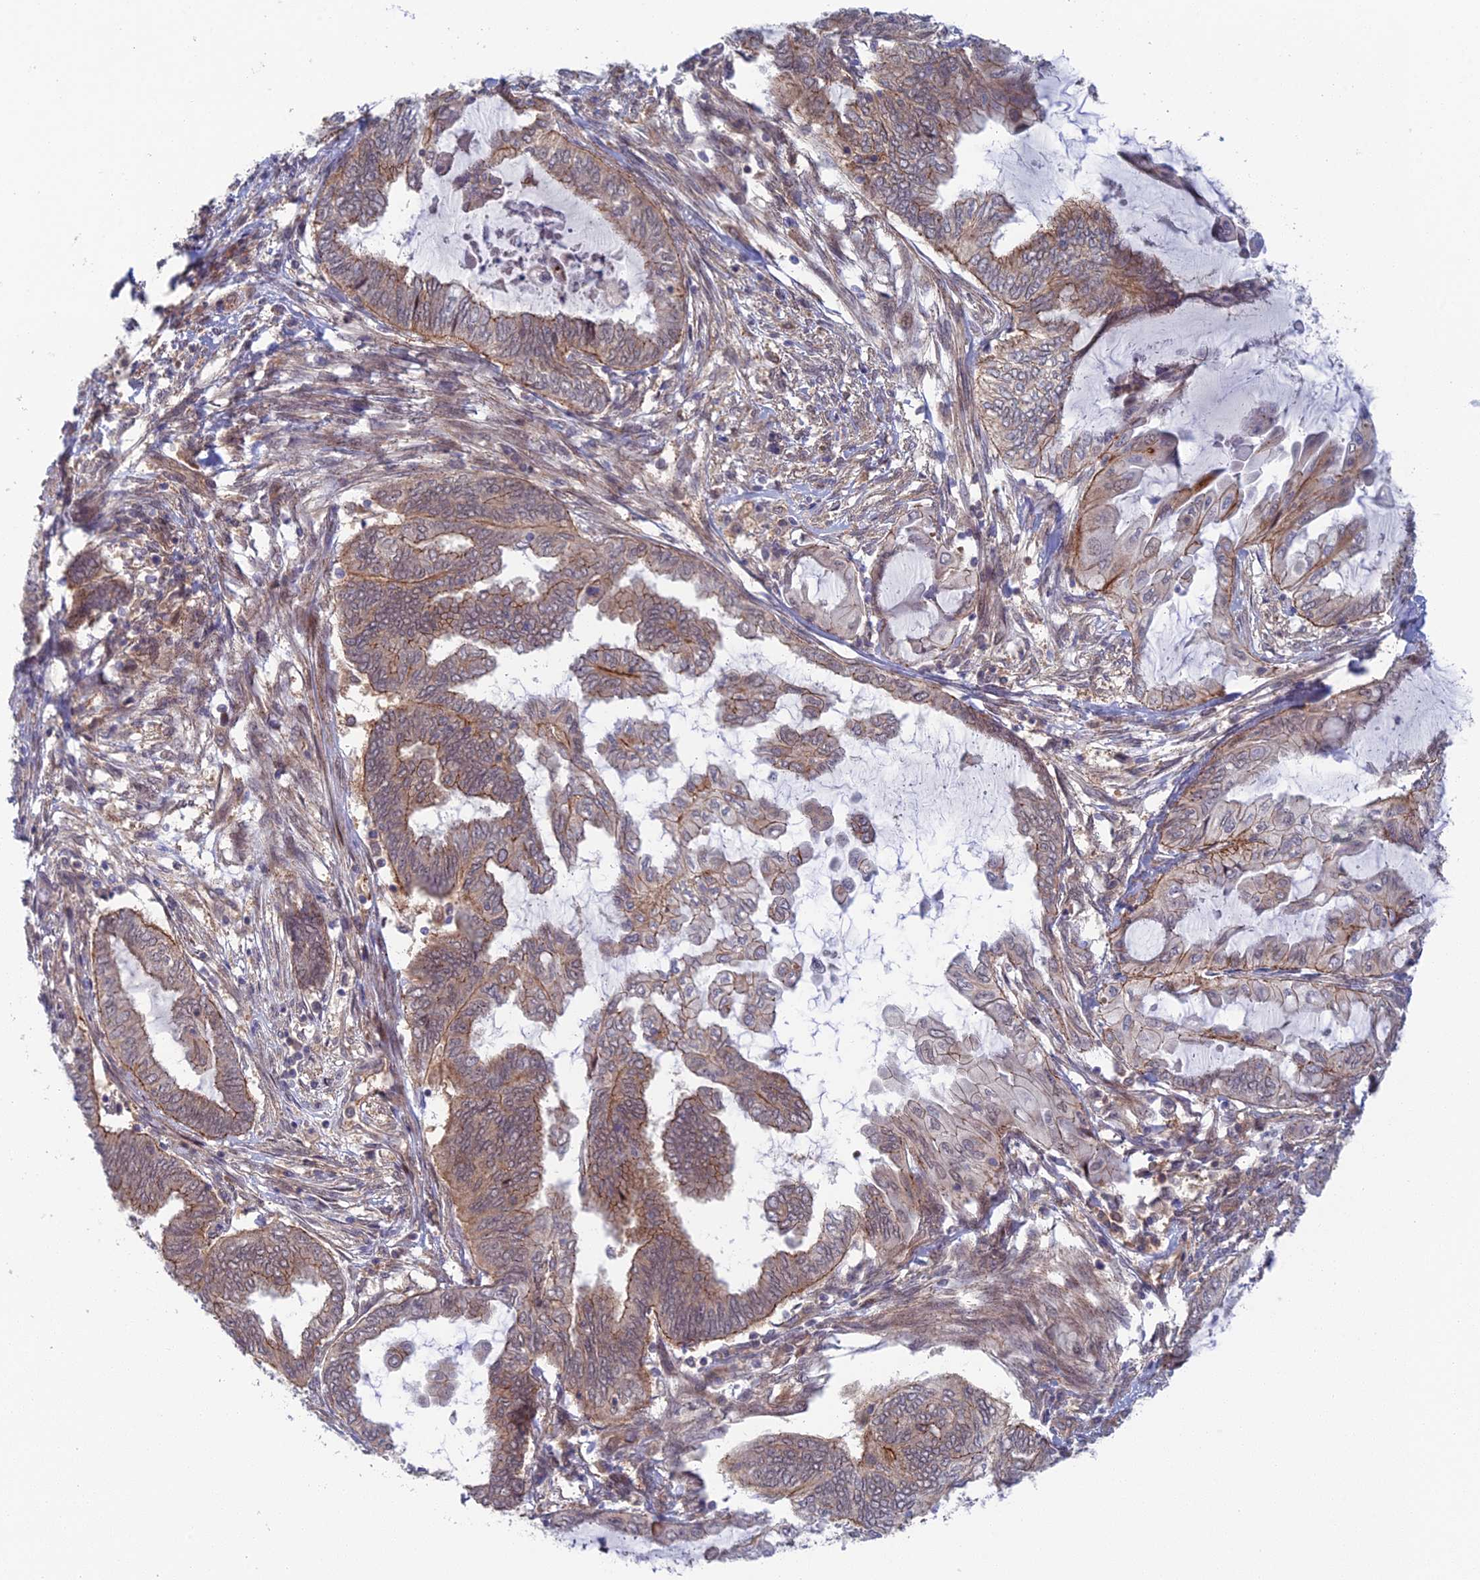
{"staining": {"intensity": "moderate", "quantity": "25%-75%", "location": "cytoplasmic/membranous"}, "tissue": "endometrial cancer", "cell_type": "Tumor cells", "image_type": "cancer", "snomed": [{"axis": "morphology", "description": "Adenocarcinoma, NOS"}, {"axis": "topography", "description": "Uterus"}, {"axis": "topography", "description": "Endometrium"}], "caption": "Immunohistochemistry of adenocarcinoma (endometrial) exhibits medium levels of moderate cytoplasmic/membranous positivity in about 25%-75% of tumor cells.", "gene": "ABHD1", "patient": {"sex": "female", "age": 70}}